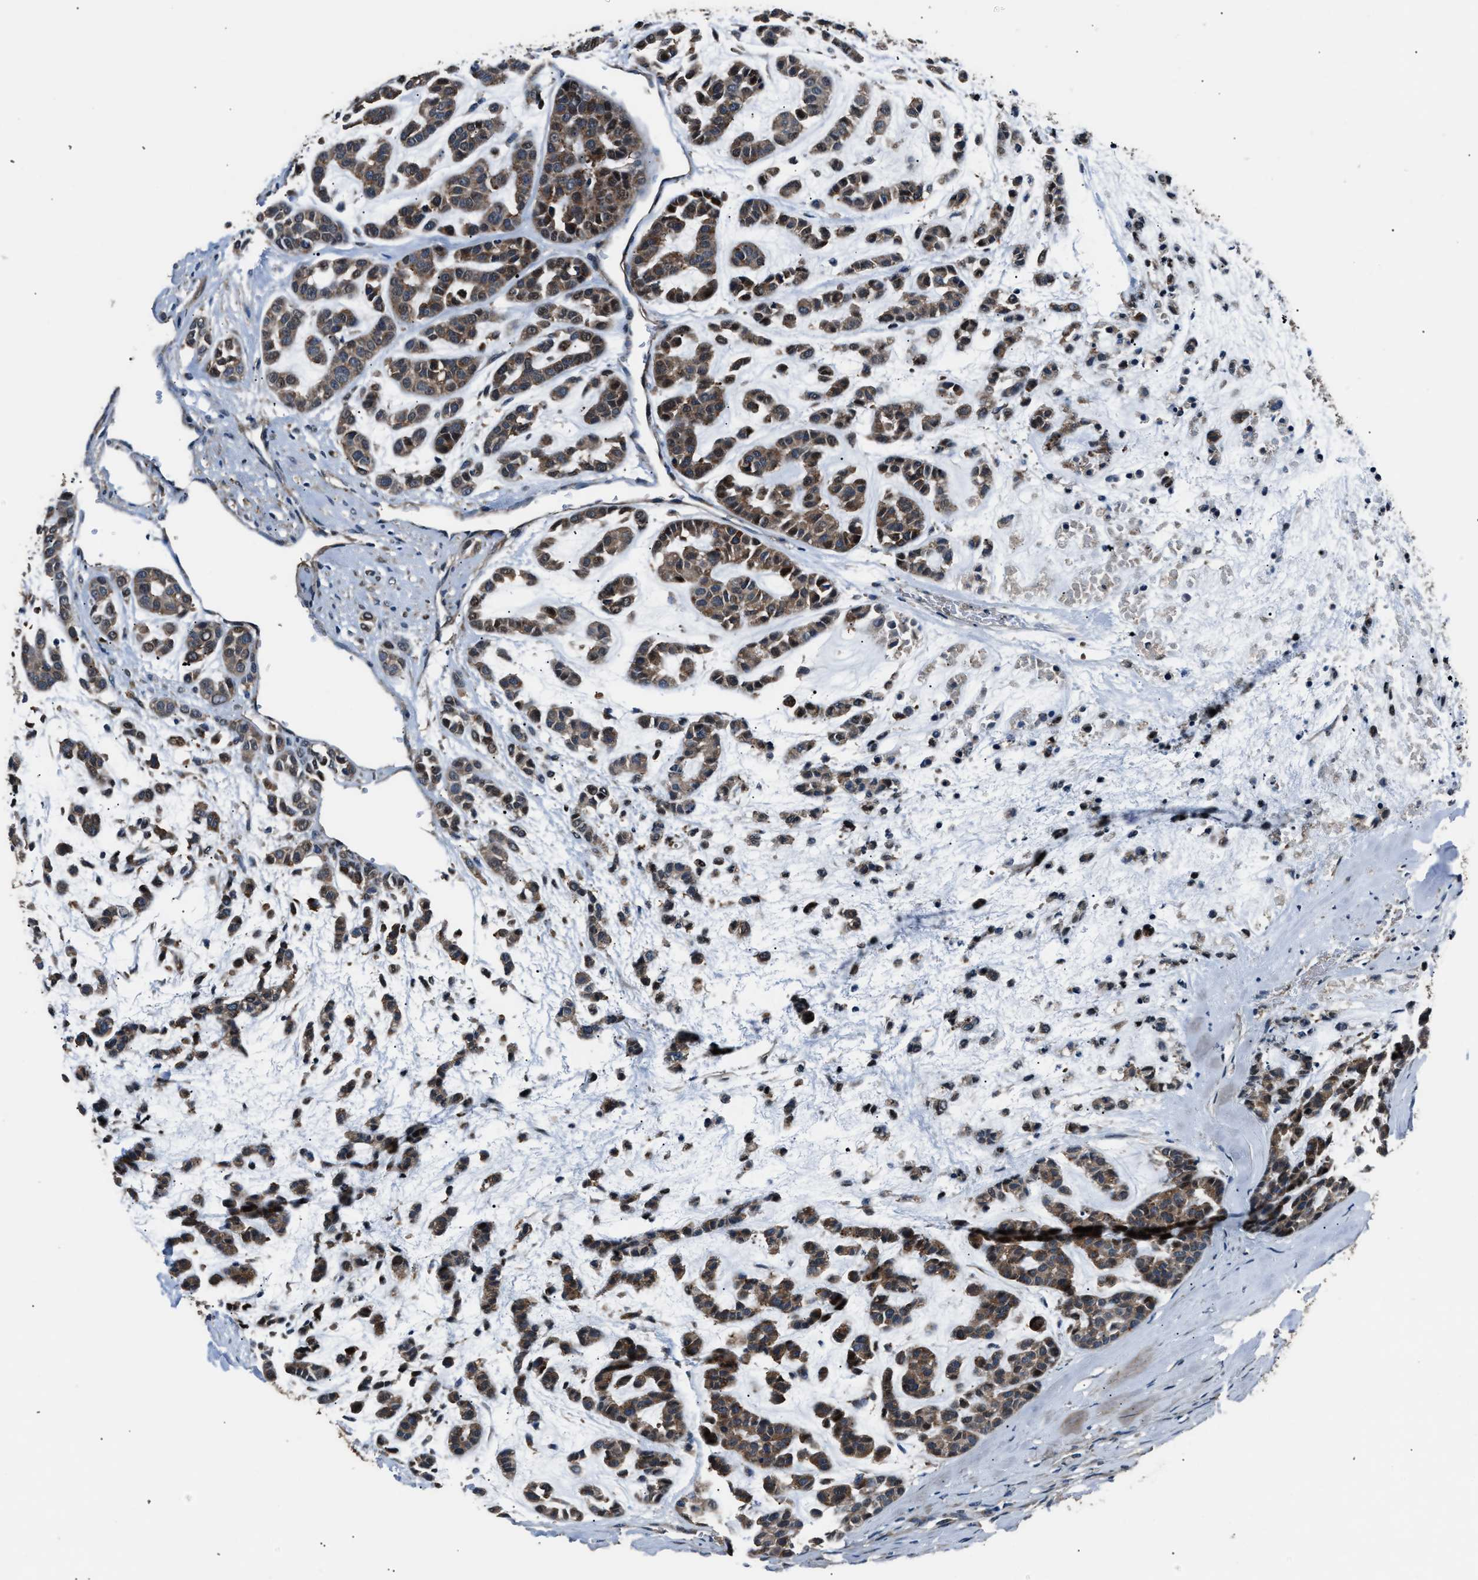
{"staining": {"intensity": "moderate", "quantity": ">75%", "location": "cytoplasmic/membranous"}, "tissue": "head and neck cancer", "cell_type": "Tumor cells", "image_type": "cancer", "snomed": [{"axis": "morphology", "description": "Adenocarcinoma, NOS"}, {"axis": "morphology", "description": "Adenoma, NOS"}, {"axis": "topography", "description": "Head-Neck"}], "caption": "IHC of human head and neck adenoma exhibits medium levels of moderate cytoplasmic/membranous positivity in approximately >75% of tumor cells. (Brightfield microscopy of DAB IHC at high magnification).", "gene": "IMPDH2", "patient": {"sex": "female", "age": 55}}